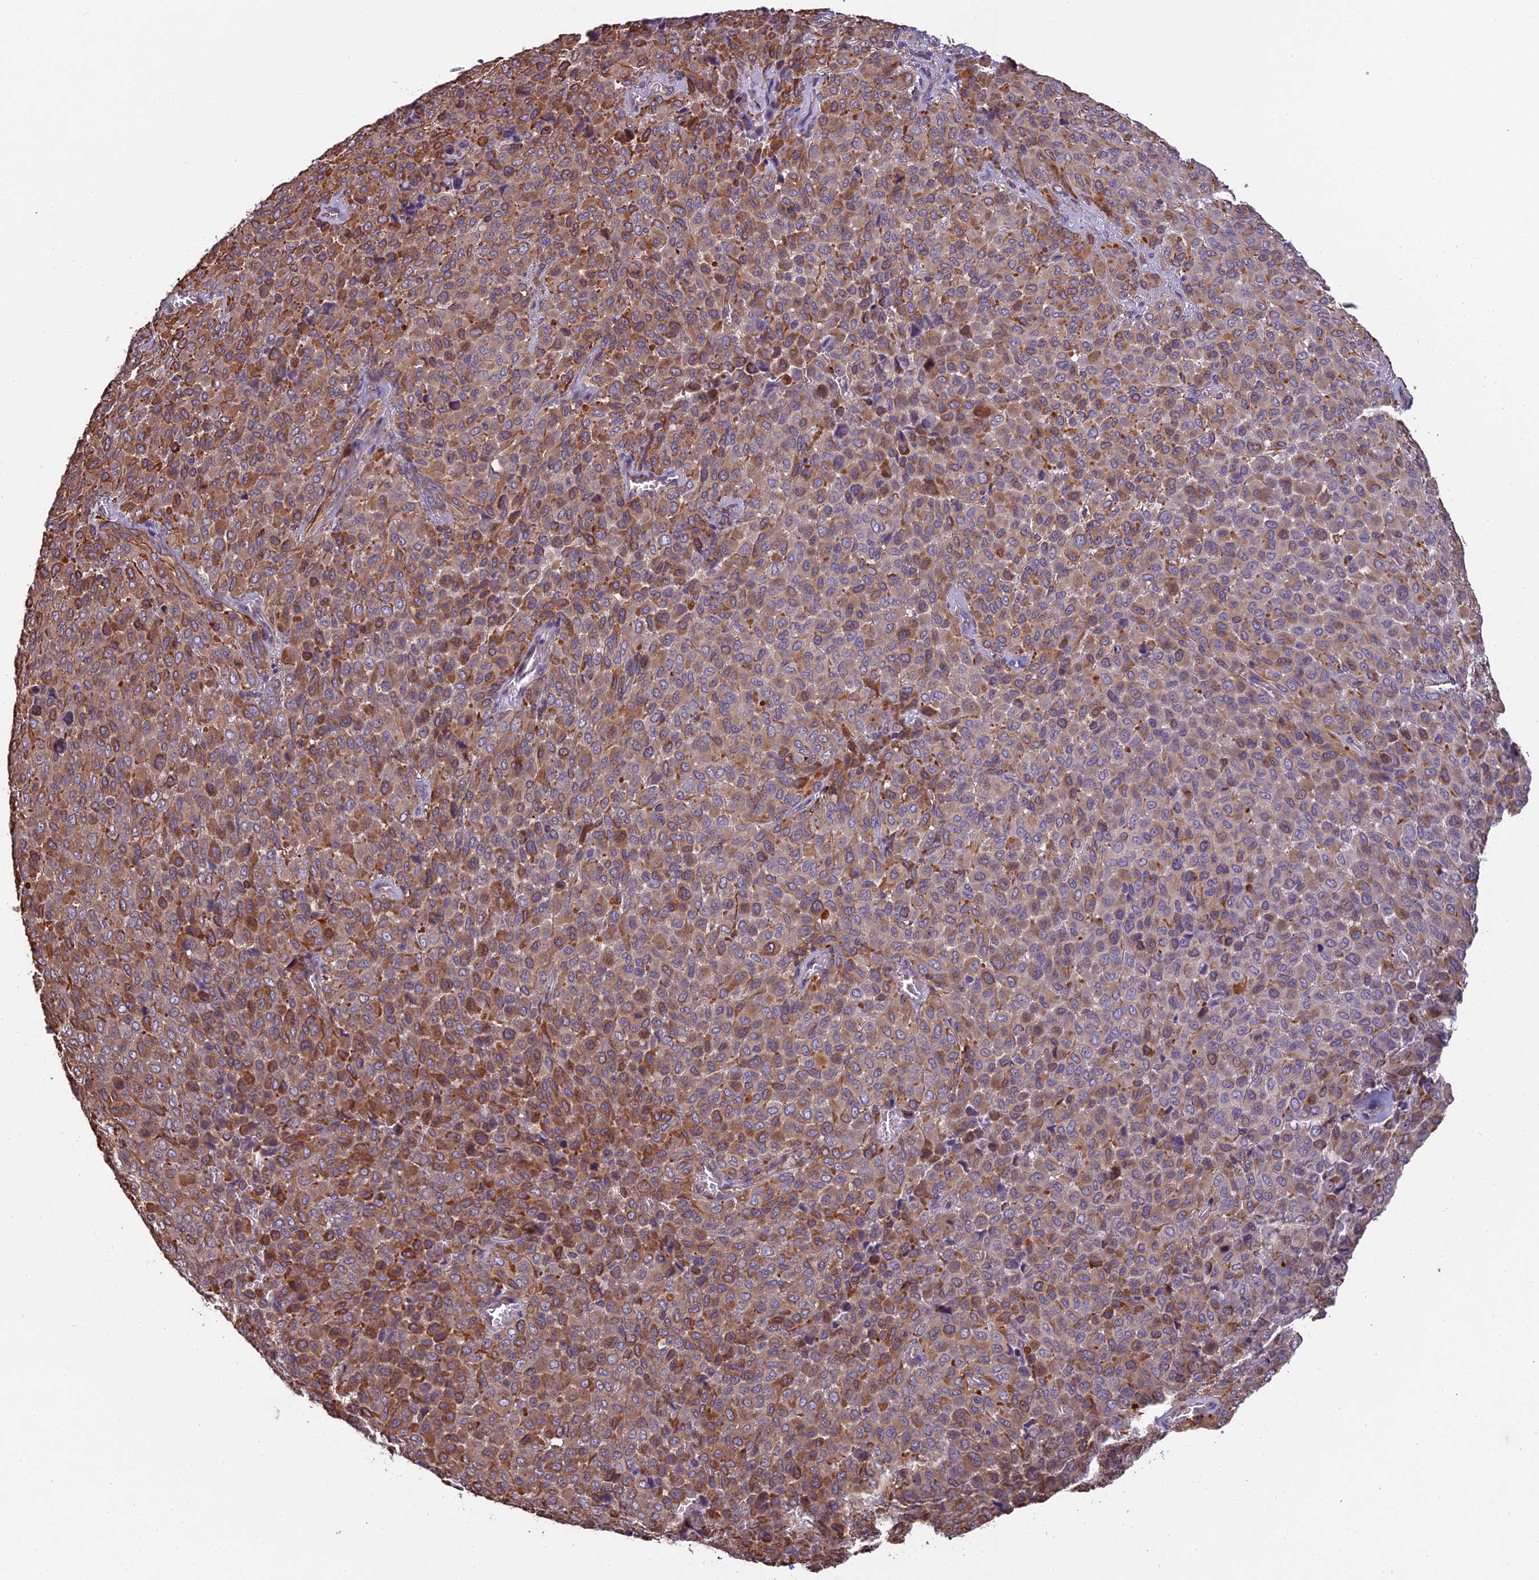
{"staining": {"intensity": "moderate", "quantity": "25%-75%", "location": "cytoplasmic/membranous"}, "tissue": "melanoma", "cell_type": "Tumor cells", "image_type": "cancer", "snomed": [{"axis": "morphology", "description": "Malignant melanoma, Metastatic site"}, {"axis": "topography", "description": "Skin"}], "caption": "Melanoma stained for a protein exhibits moderate cytoplasmic/membranous positivity in tumor cells.", "gene": "SPDL1", "patient": {"sex": "female", "age": 81}}